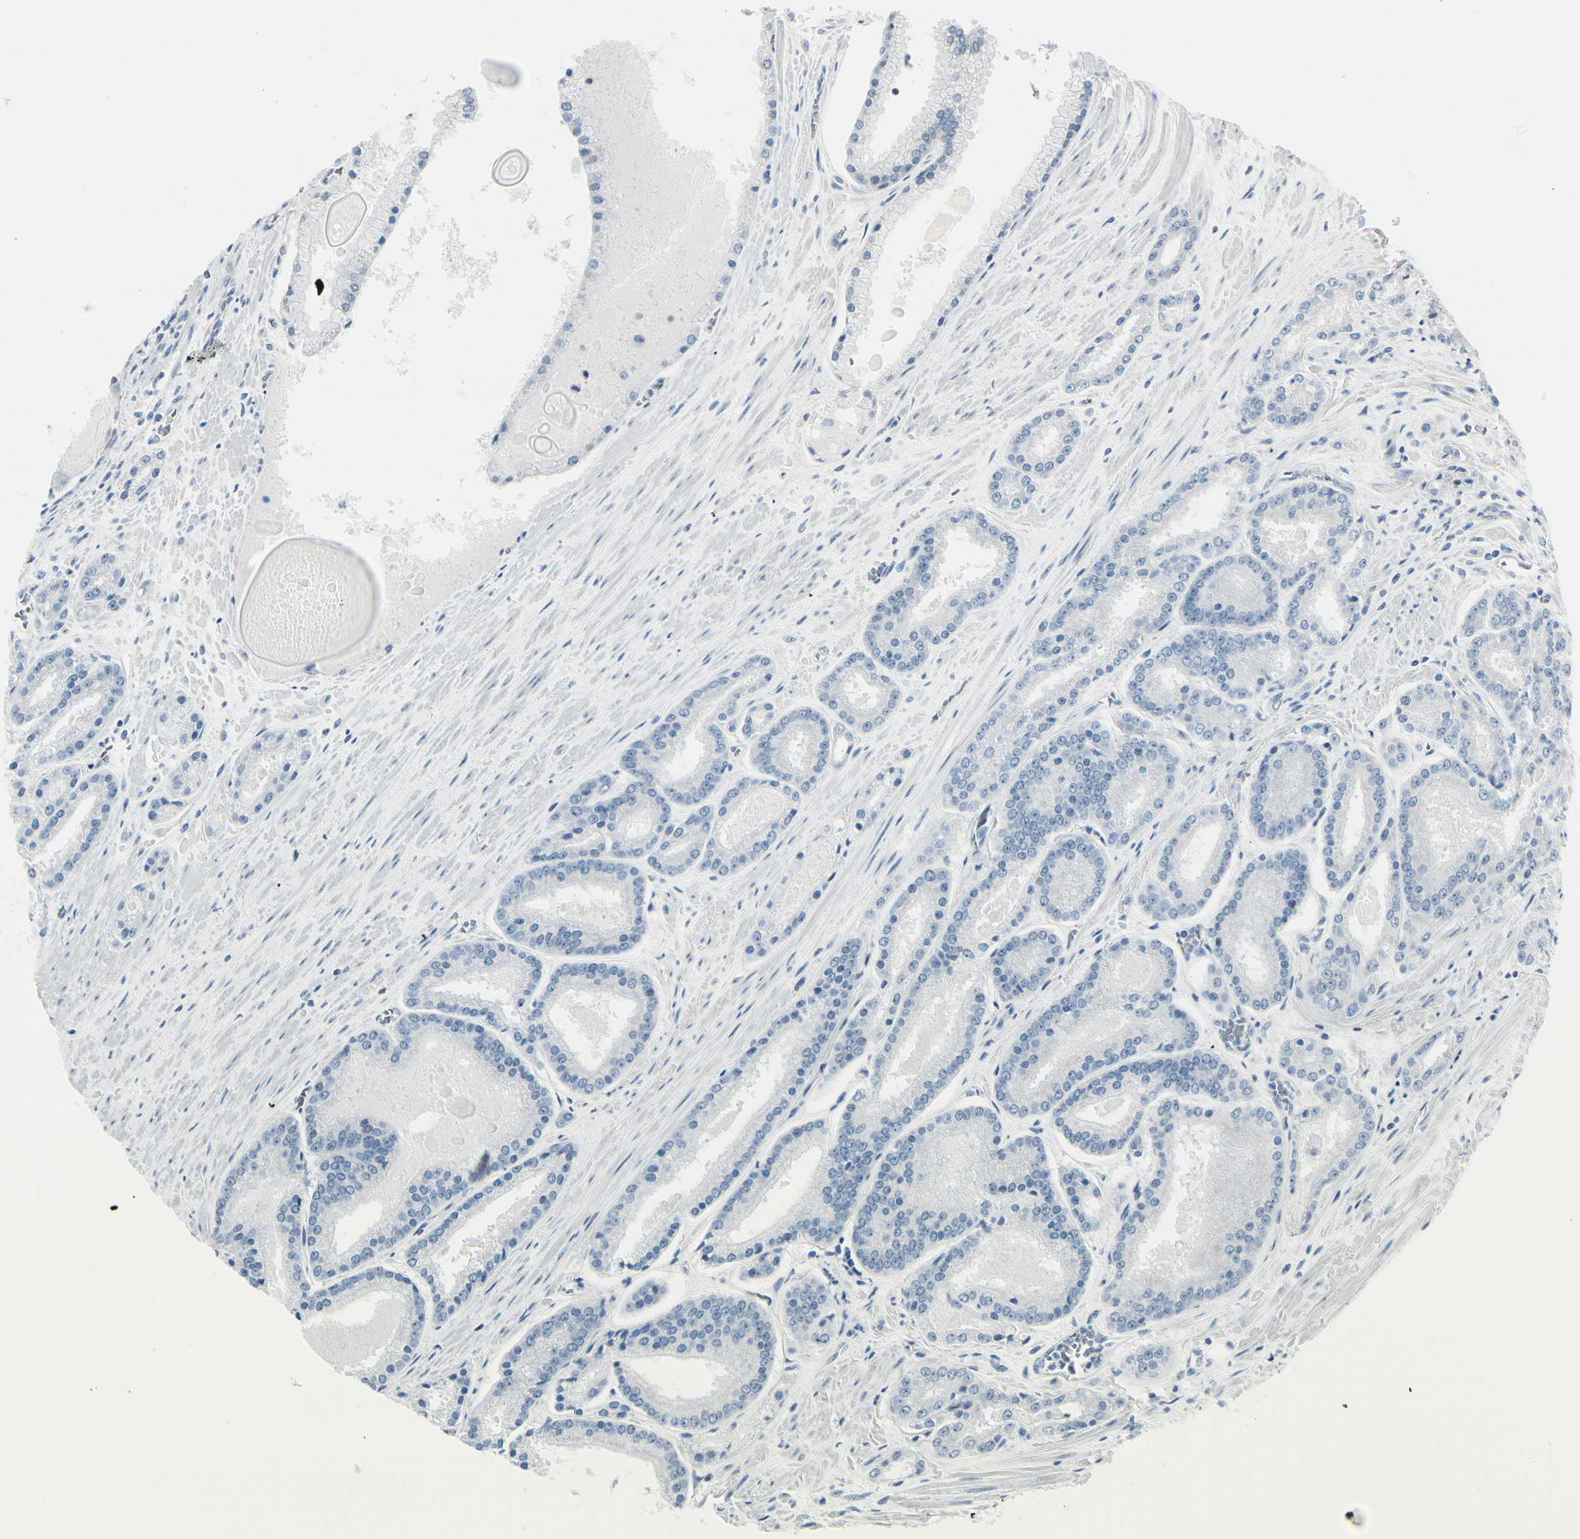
{"staining": {"intensity": "negative", "quantity": "none", "location": "none"}, "tissue": "prostate cancer", "cell_type": "Tumor cells", "image_type": "cancer", "snomed": [{"axis": "morphology", "description": "Adenocarcinoma, Low grade"}, {"axis": "topography", "description": "Prostate"}], "caption": "This is an immunohistochemistry photomicrograph of human prostate adenocarcinoma (low-grade). There is no positivity in tumor cells.", "gene": "CDHR5", "patient": {"sex": "male", "age": 59}}